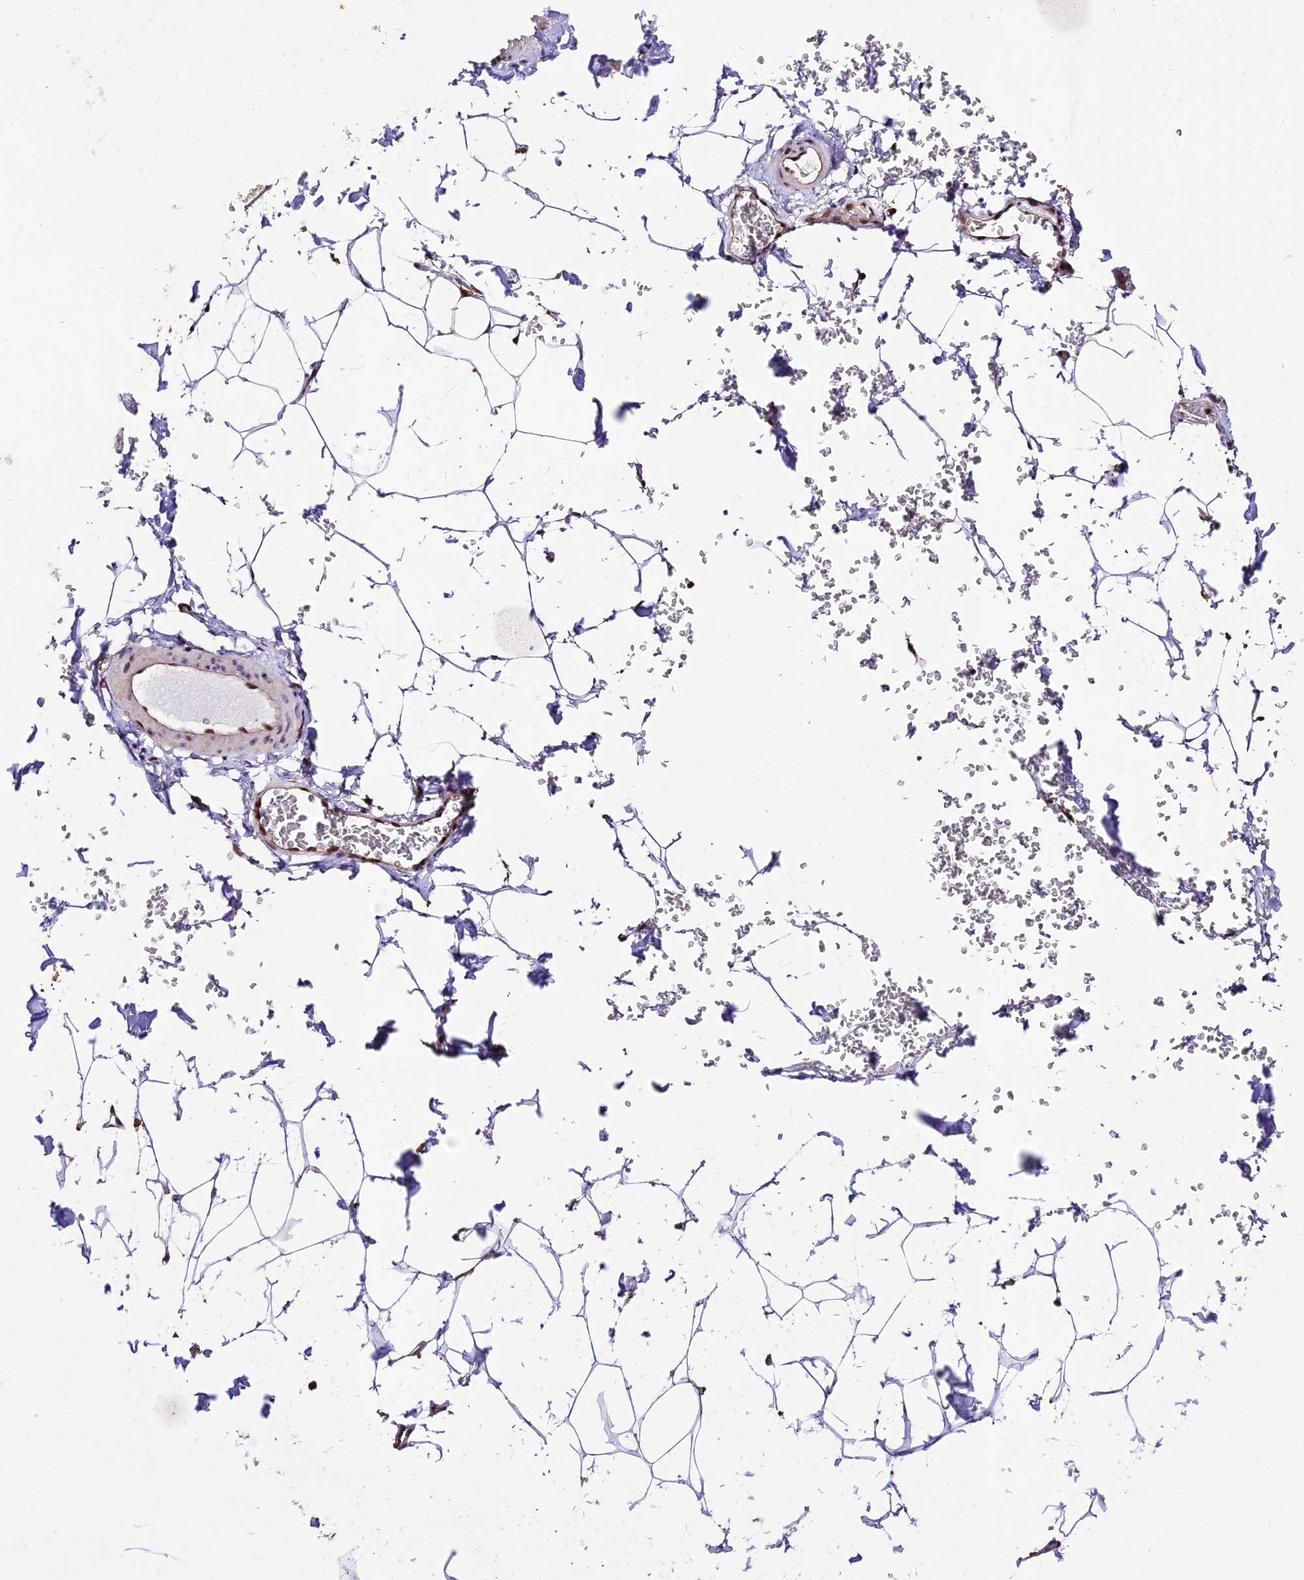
{"staining": {"intensity": "moderate", "quantity": "25%-75%", "location": "cytoplasmic/membranous,nuclear"}, "tissue": "adipose tissue", "cell_type": "Adipocytes", "image_type": "normal", "snomed": [{"axis": "morphology", "description": "Normal tissue, NOS"}, {"axis": "topography", "description": "Gallbladder"}, {"axis": "topography", "description": "Peripheral nerve tissue"}], "caption": "Protein expression analysis of benign adipose tissue reveals moderate cytoplasmic/membranous,nuclear expression in about 25%-75% of adipocytes. Using DAB (3,3'-diaminobenzidine) (brown) and hematoxylin (blue) stains, captured at high magnification using brightfield microscopy.", "gene": "TRIM22", "patient": {"sex": "male", "age": 38}}